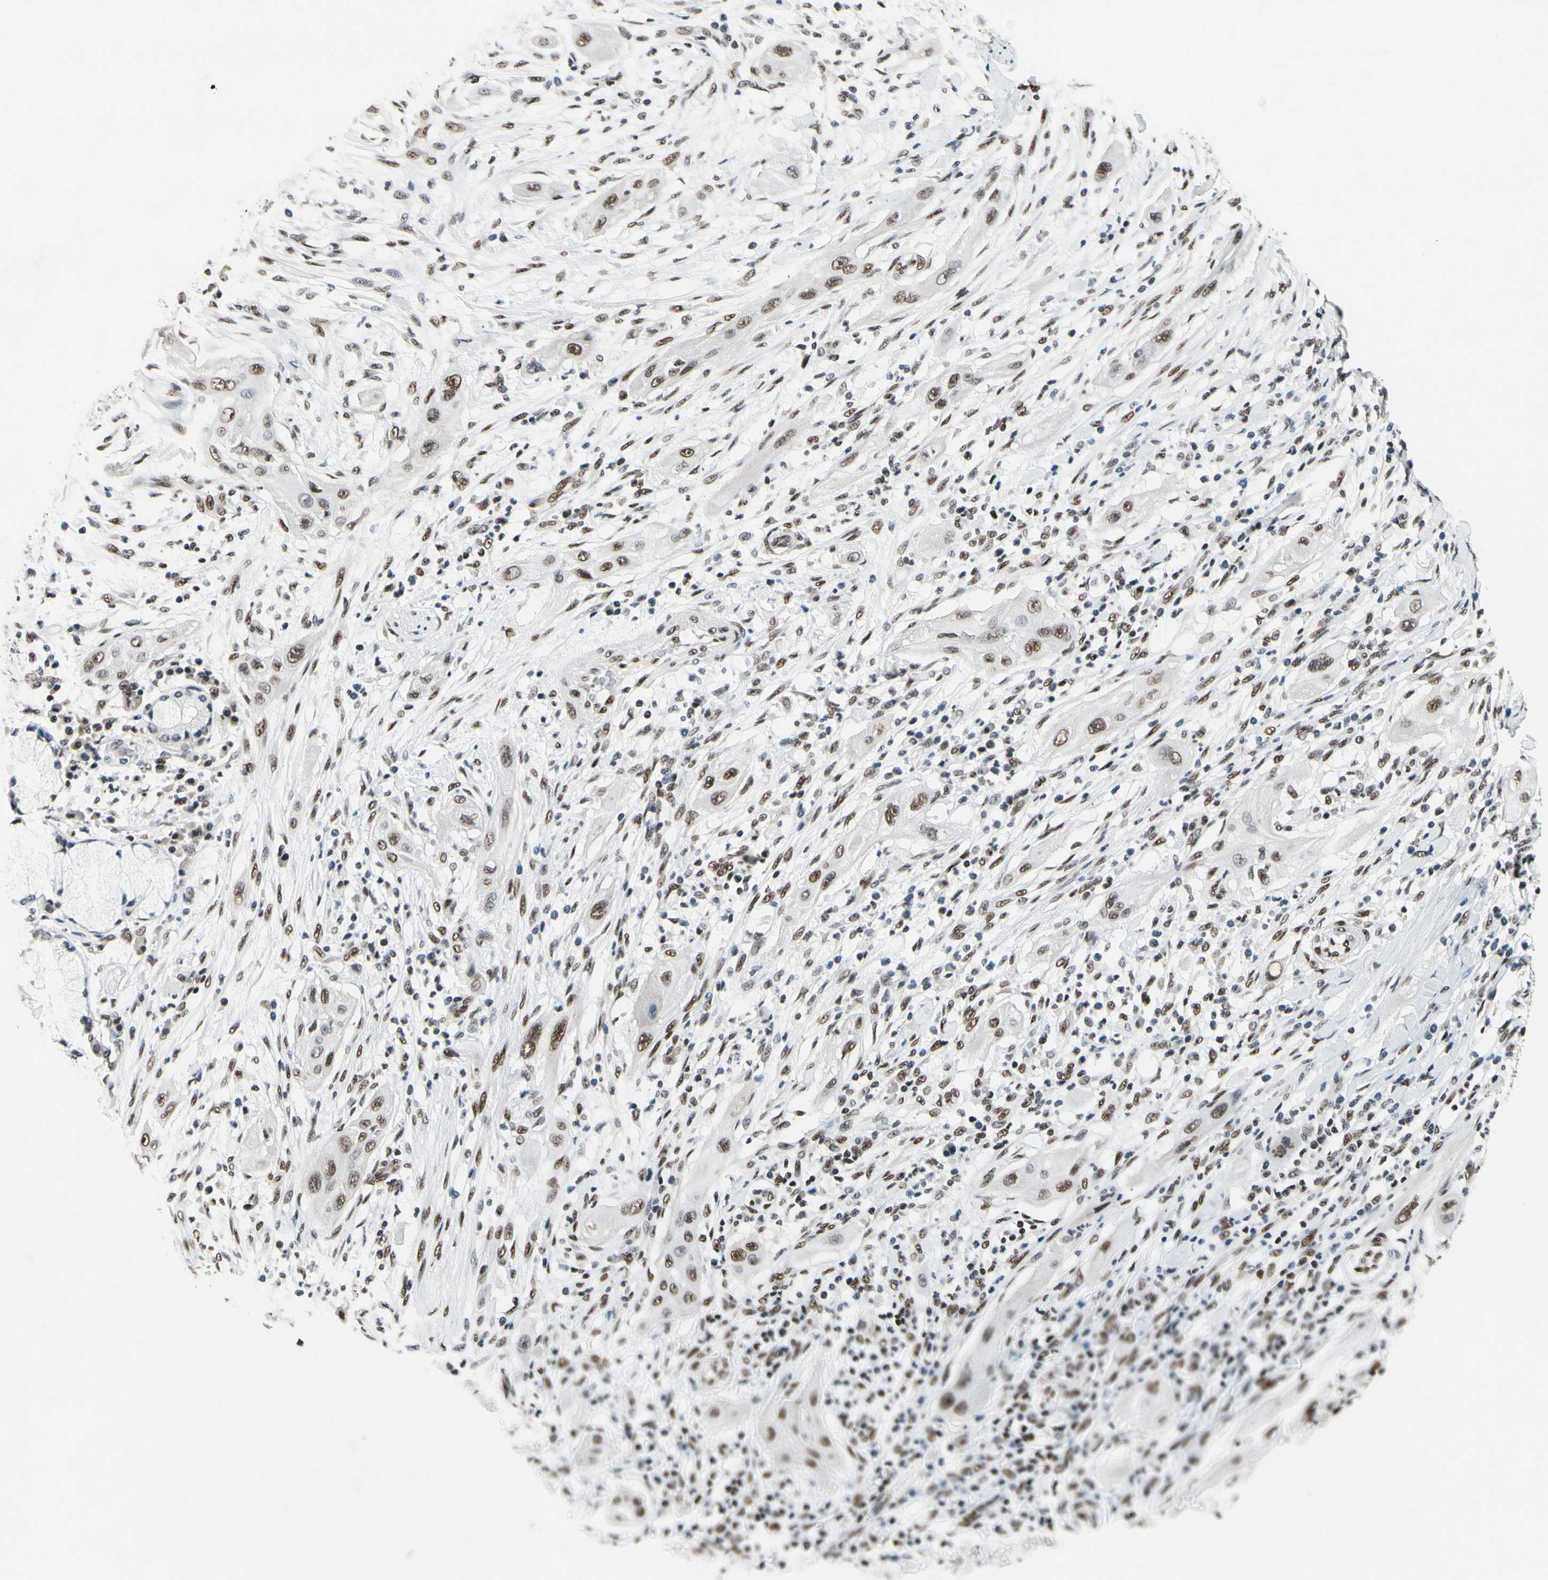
{"staining": {"intensity": "moderate", "quantity": ">75%", "location": "nuclear"}, "tissue": "lung cancer", "cell_type": "Tumor cells", "image_type": "cancer", "snomed": [{"axis": "morphology", "description": "Squamous cell carcinoma, NOS"}, {"axis": "topography", "description": "Lung"}], "caption": "Lung cancer (squamous cell carcinoma) stained for a protein (brown) reveals moderate nuclear positive staining in about >75% of tumor cells.", "gene": "RECQL", "patient": {"sex": "female", "age": 47}}